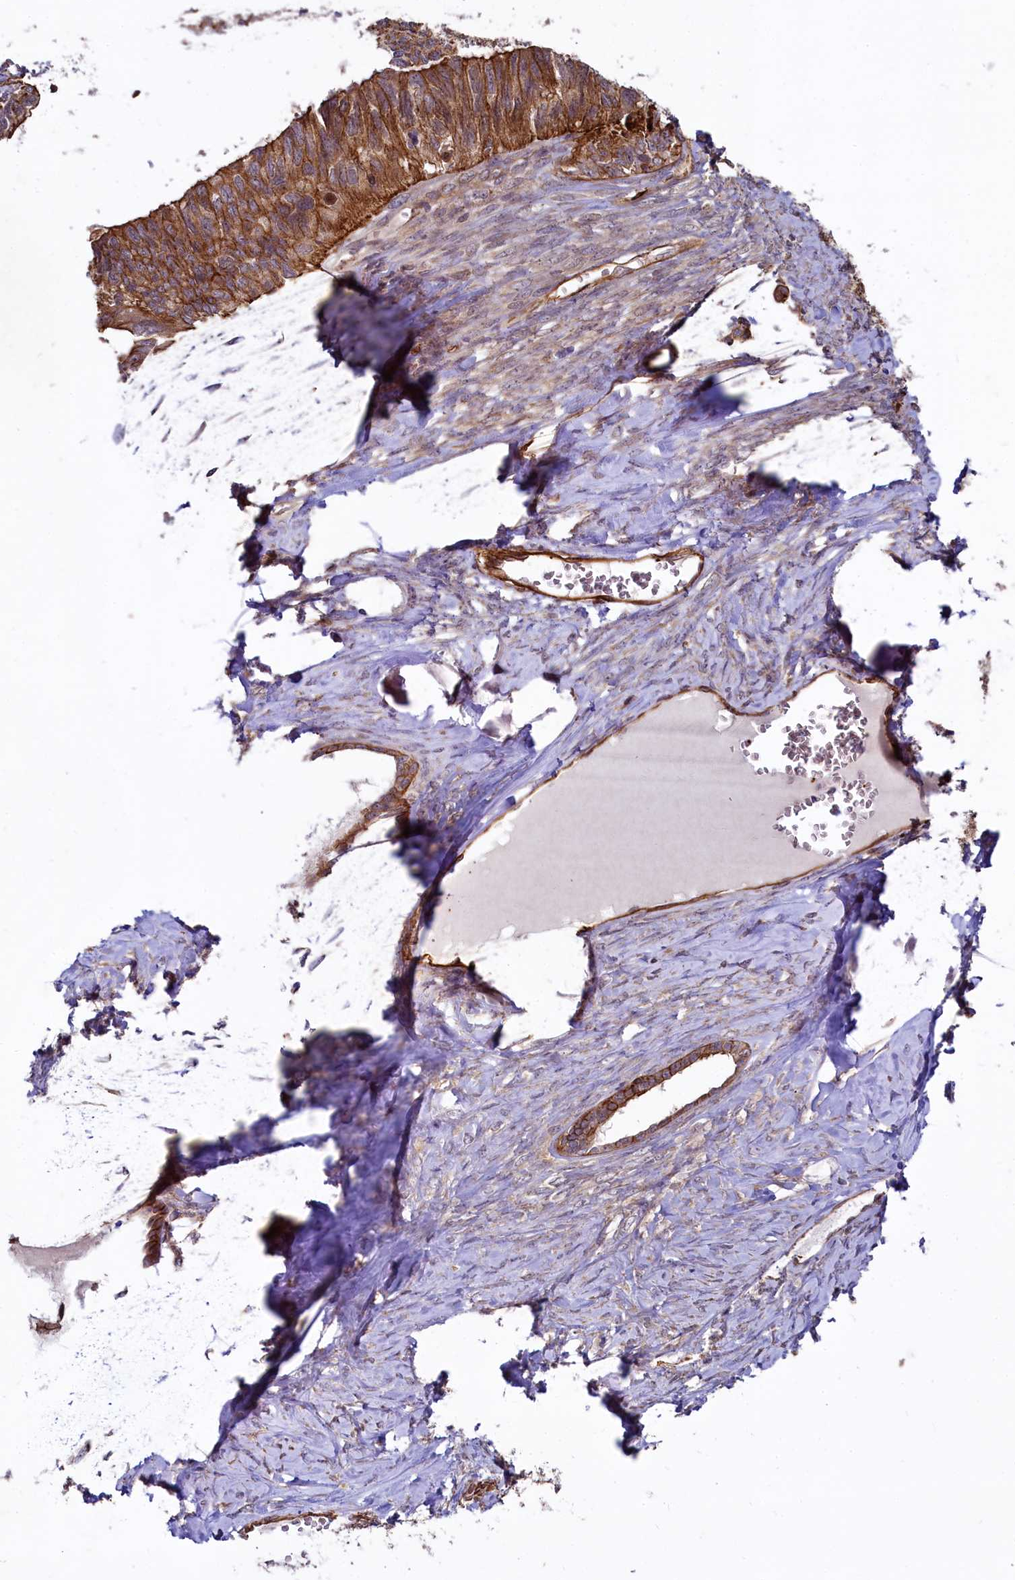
{"staining": {"intensity": "strong", "quantity": ">75%", "location": "cytoplasmic/membranous"}, "tissue": "ovarian cancer", "cell_type": "Tumor cells", "image_type": "cancer", "snomed": [{"axis": "morphology", "description": "Cystadenocarcinoma, serous, NOS"}, {"axis": "topography", "description": "Ovary"}], "caption": "Tumor cells display strong cytoplasmic/membranous expression in about >75% of cells in ovarian serous cystadenocarcinoma. The staining was performed using DAB, with brown indicating positive protein expression. Nuclei are stained blue with hematoxylin.", "gene": "SVIP", "patient": {"sex": "female", "age": 79}}